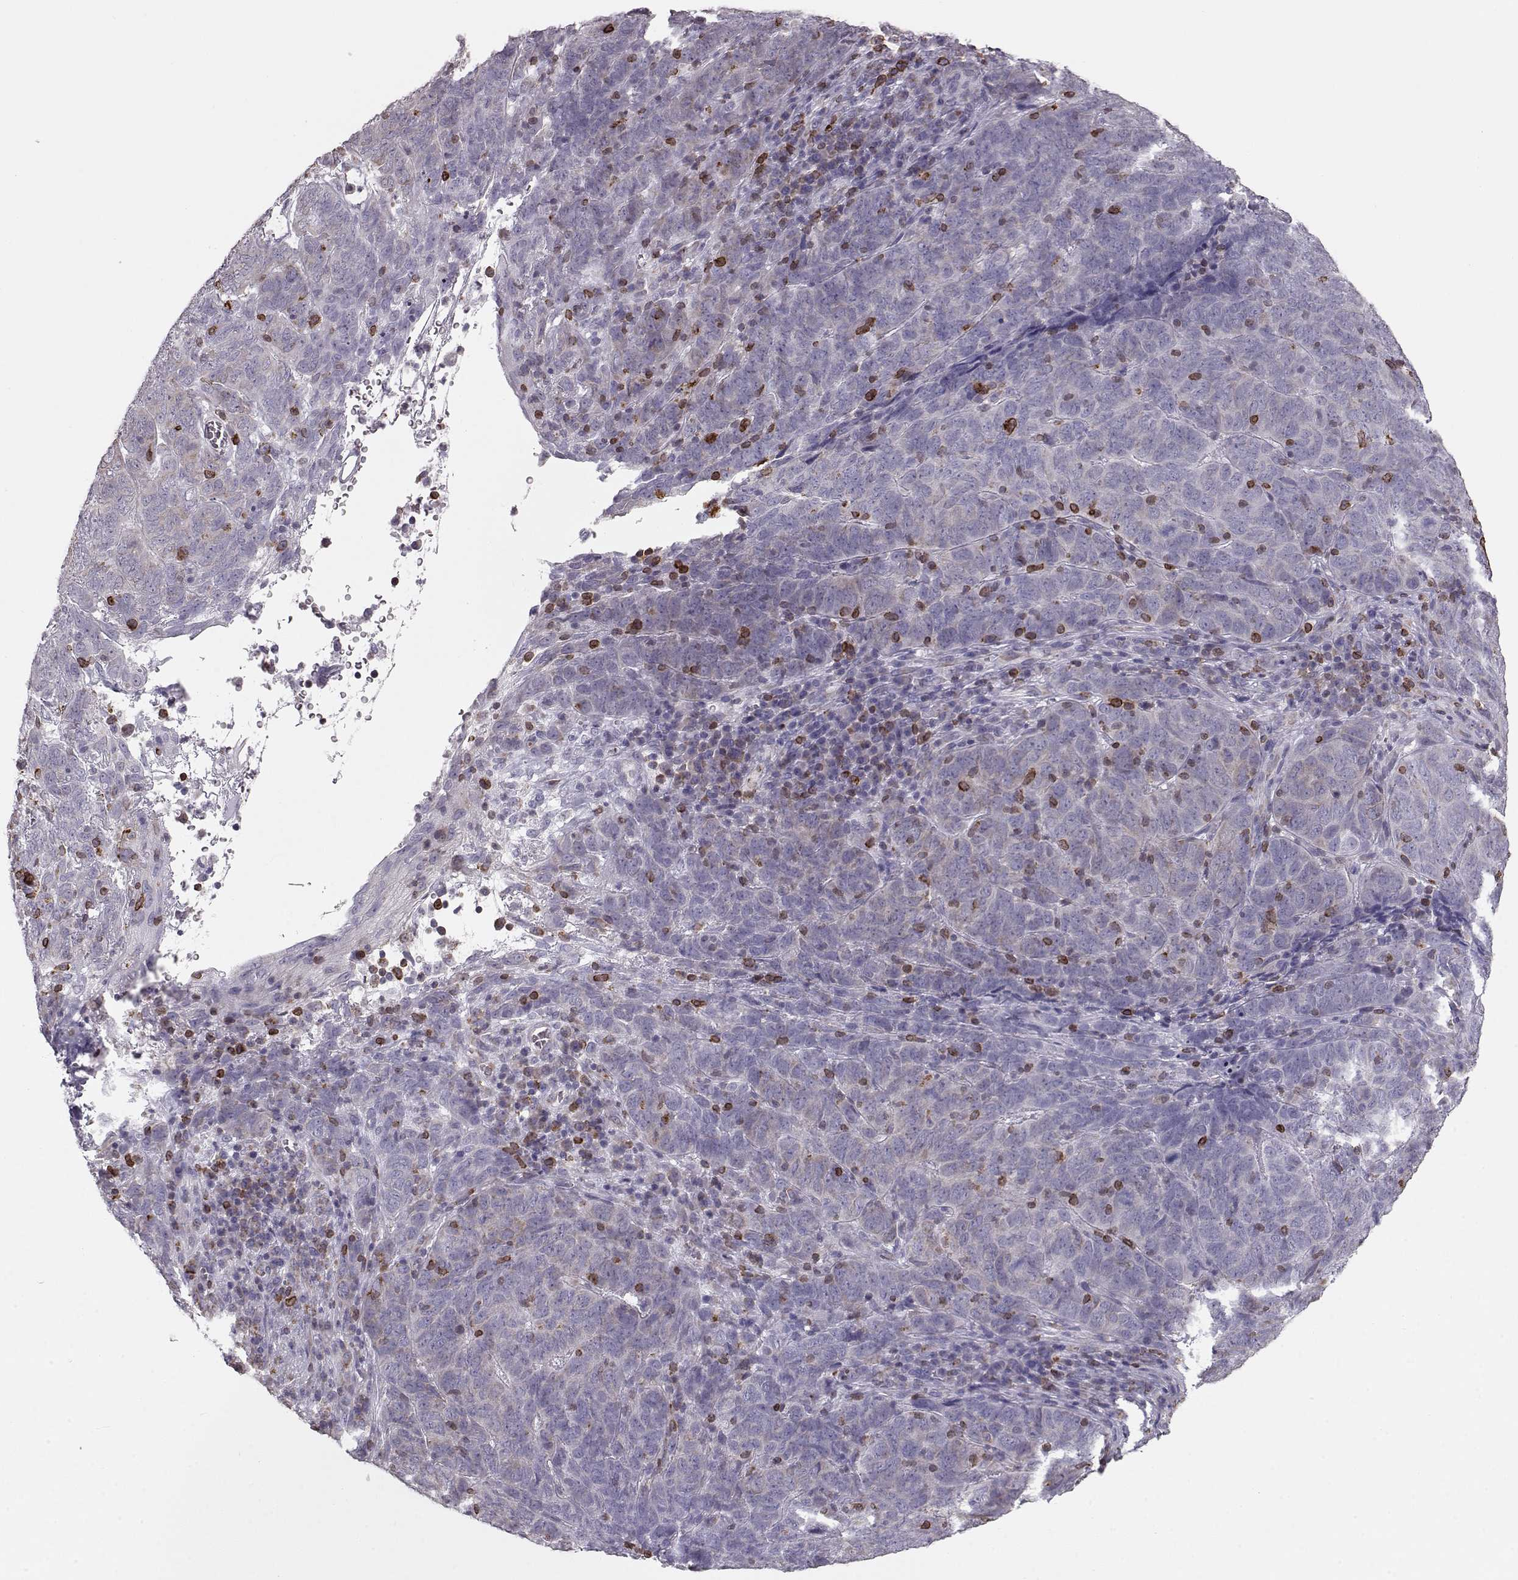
{"staining": {"intensity": "negative", "quantity": "none", "location": "none"}, "tissue": "skin cancer", "cell_type": "Tumor cells", "image_type": "cancer", "snomed": [{"axis": "morphology", "description": "Squamous cell carcinoma, NOS"}, {"axis": "topography", "description": "Skin"}, {"axis": "topography", "description": "Anal"}], "caption": "IHC of human squamous cell carcinoma (skin) exhibits no staining in tumor cells.", "gene": "ELOVL5", "patient": {"sex": "female", "age": 51}}